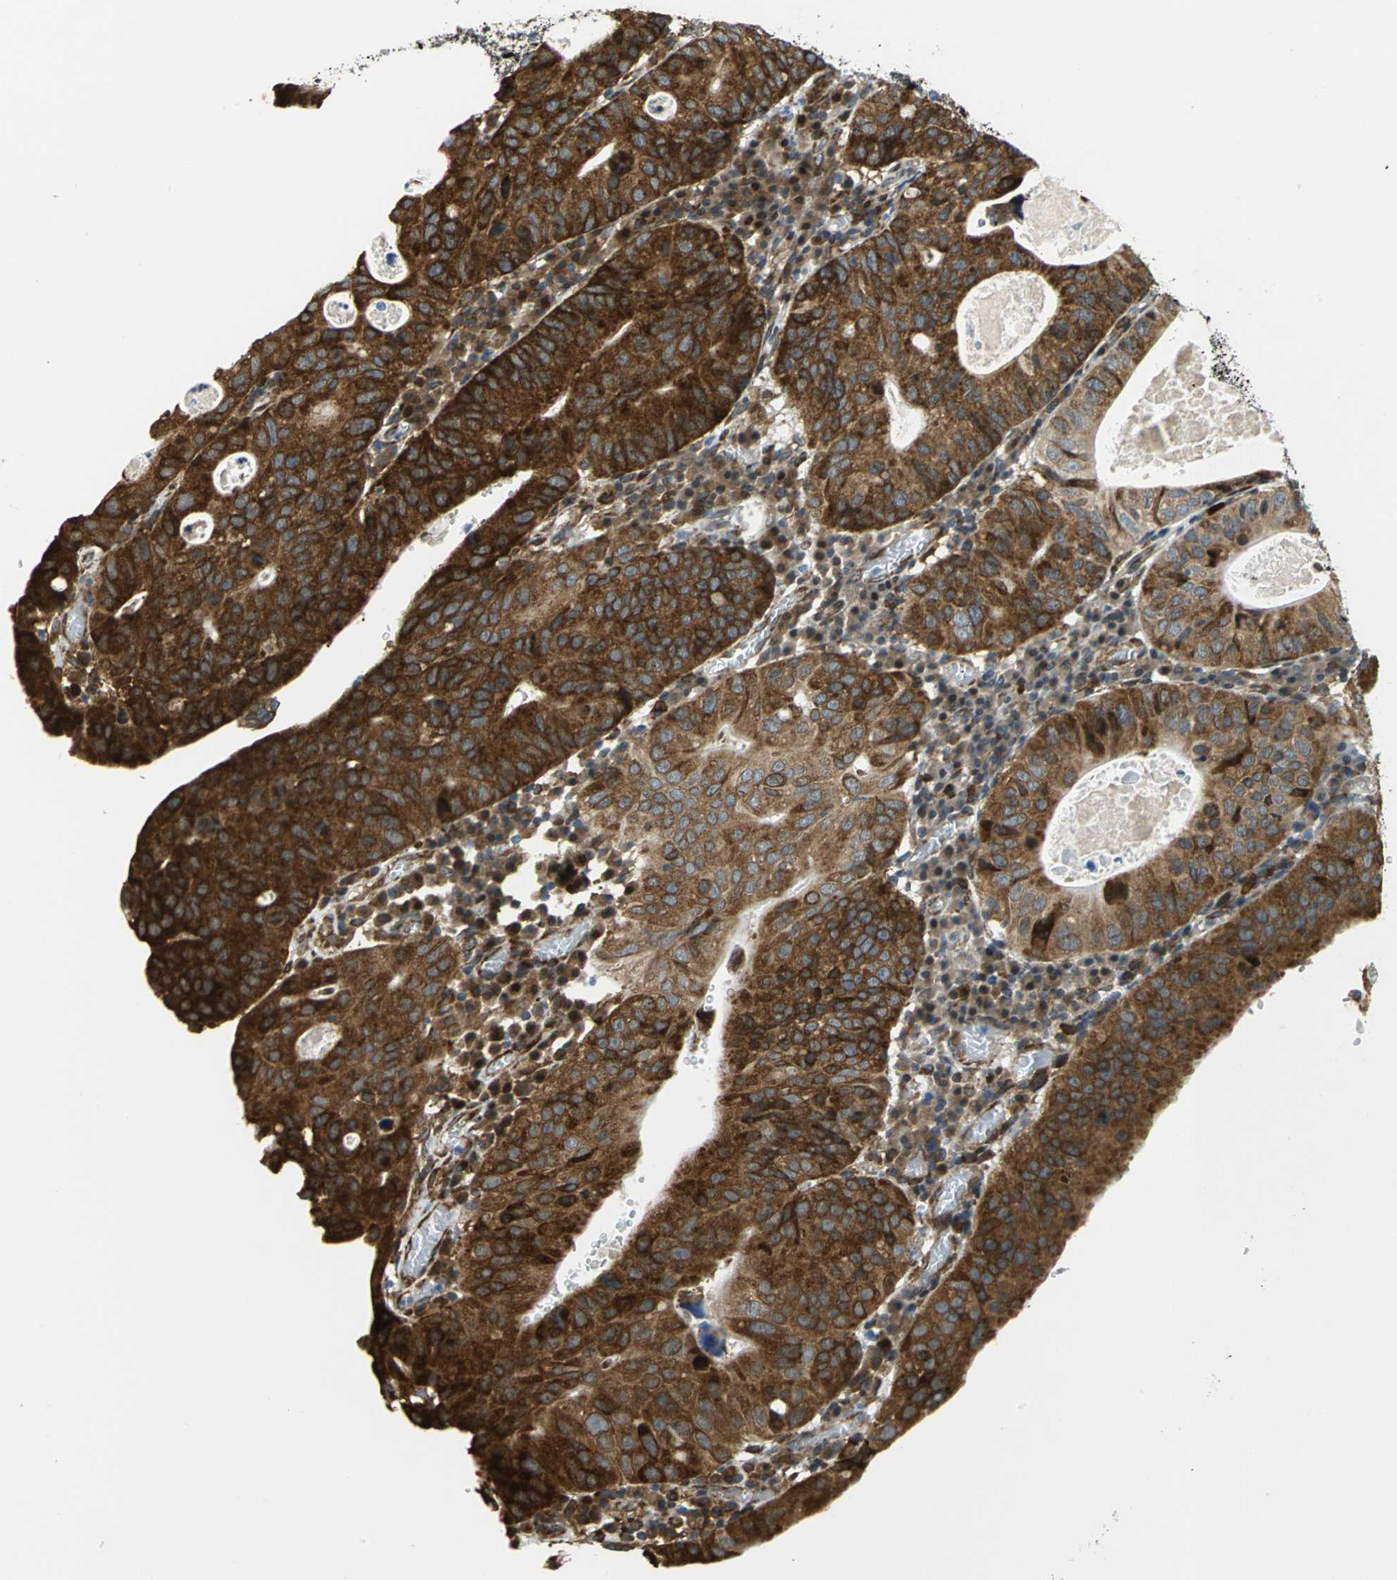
{"staining": {"intensity": "strong", "quantity": ">75%", "location": "cytoplasmic/membranous"}, "tissue": "stomach cancer", "cell_type": "Tumor cells", "image_type": "cancer", "snomed": [{"axis": "morphology", "description": "Adenocarcinoma, NOS"}, {"axis": "topography", "description": "Stomach"}], "caption": "Immunohistochemical staining of stomach adenocarcinoma exhibits strong cytoplasmic/membranous protein staining in about >75% of tumor cells.", "gene": "YBX1", "patient": {"sex": "male", "age": 59}}